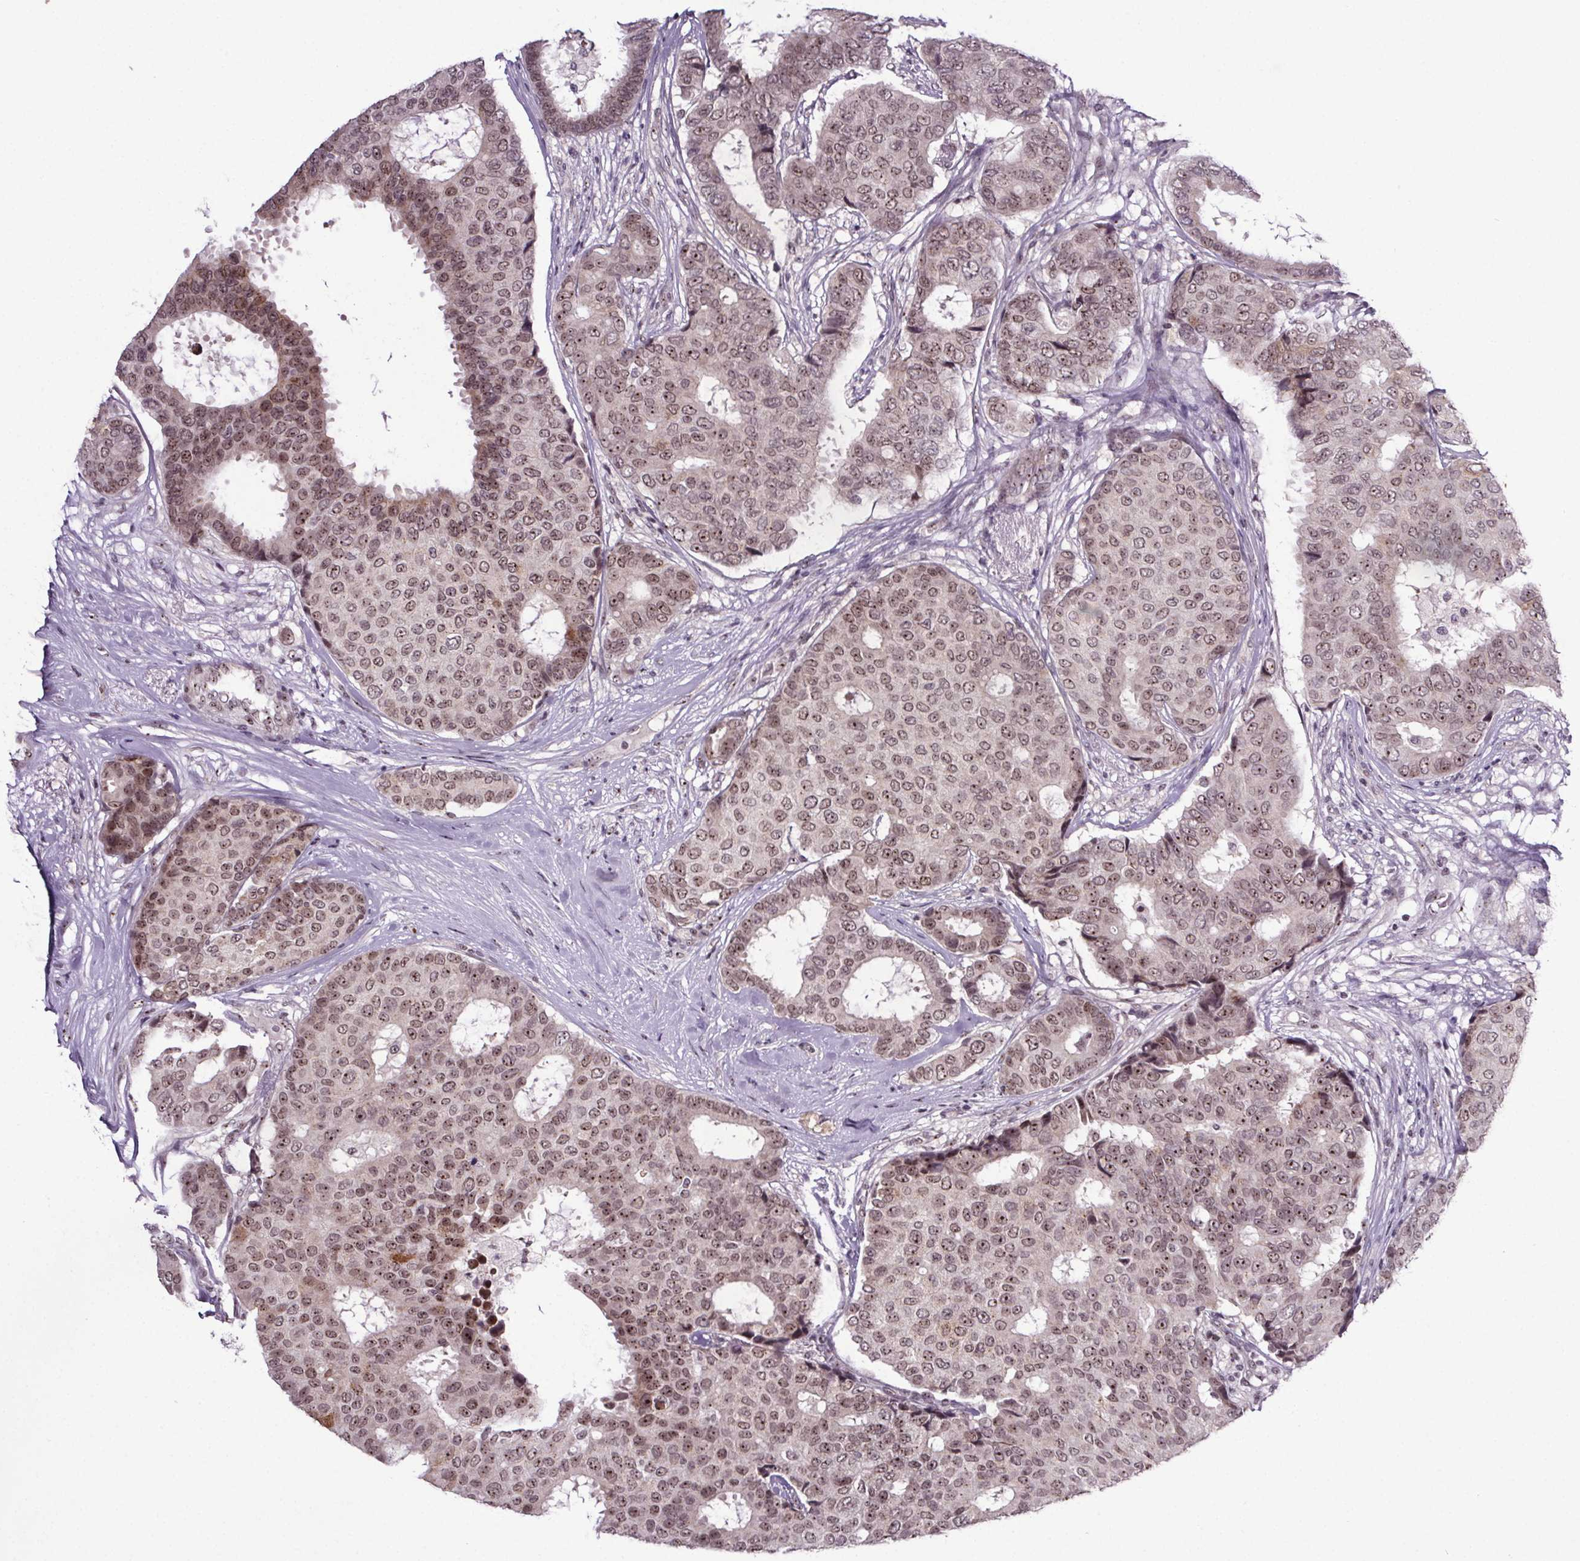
{"staining": {"intensity": "moderate", "quantity": ">75%", "location": "nuclear"}, "tissue": "breast cancer", "cell_type": "Tumor cells", "image_type": "cancer", "snomed": [{"axis": "morphology", "description": "Duct carcinoma"}, {"axis": "topography", "description": "Breast"}], "caption": "Protein expression analysis of human breast infiltrating ductal carcinoma reveals moderate nuclear expression in approximately >75% of tumor cells.", "gene": "ATMIN", "patient": {"sex": "female", "age": 75}}